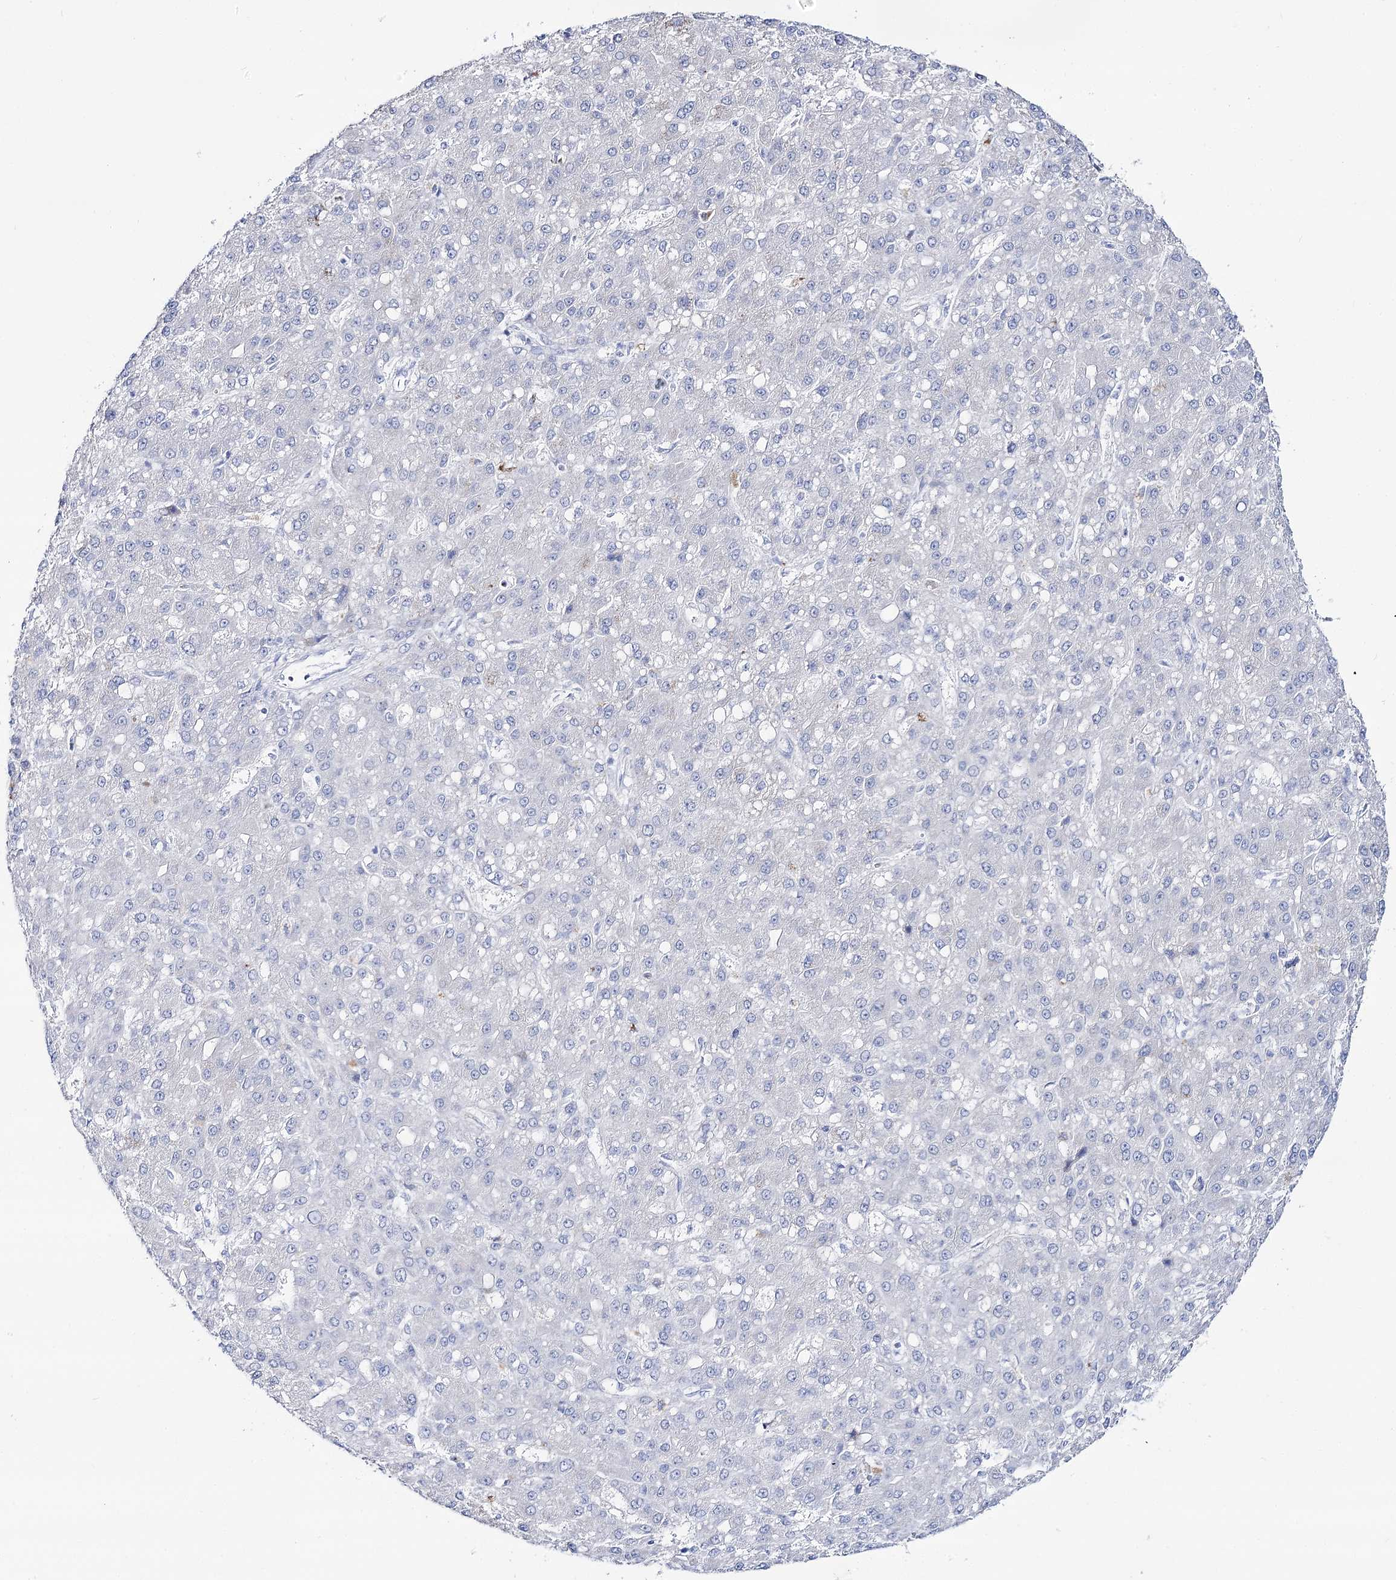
{"staining": {"intensity": "negative", "quantity": "none", "location": "none"}, "tissue": "liver cancer", "cell_type": "Tumor cells", "image_type": "cancer", "snomed": [{"axis": "morphology", "description": "Carcinoma, Hepatocellular, NOS"}, {"axis": "topography", "description": "Liver"}], "caption": "This is a image of IHC staining of liver cancer (hepatocellular carcinoma), which shows no expression in tumor cells.", "gene": "SLC3A1", "patient": {"sex": "male", "age": 67}}